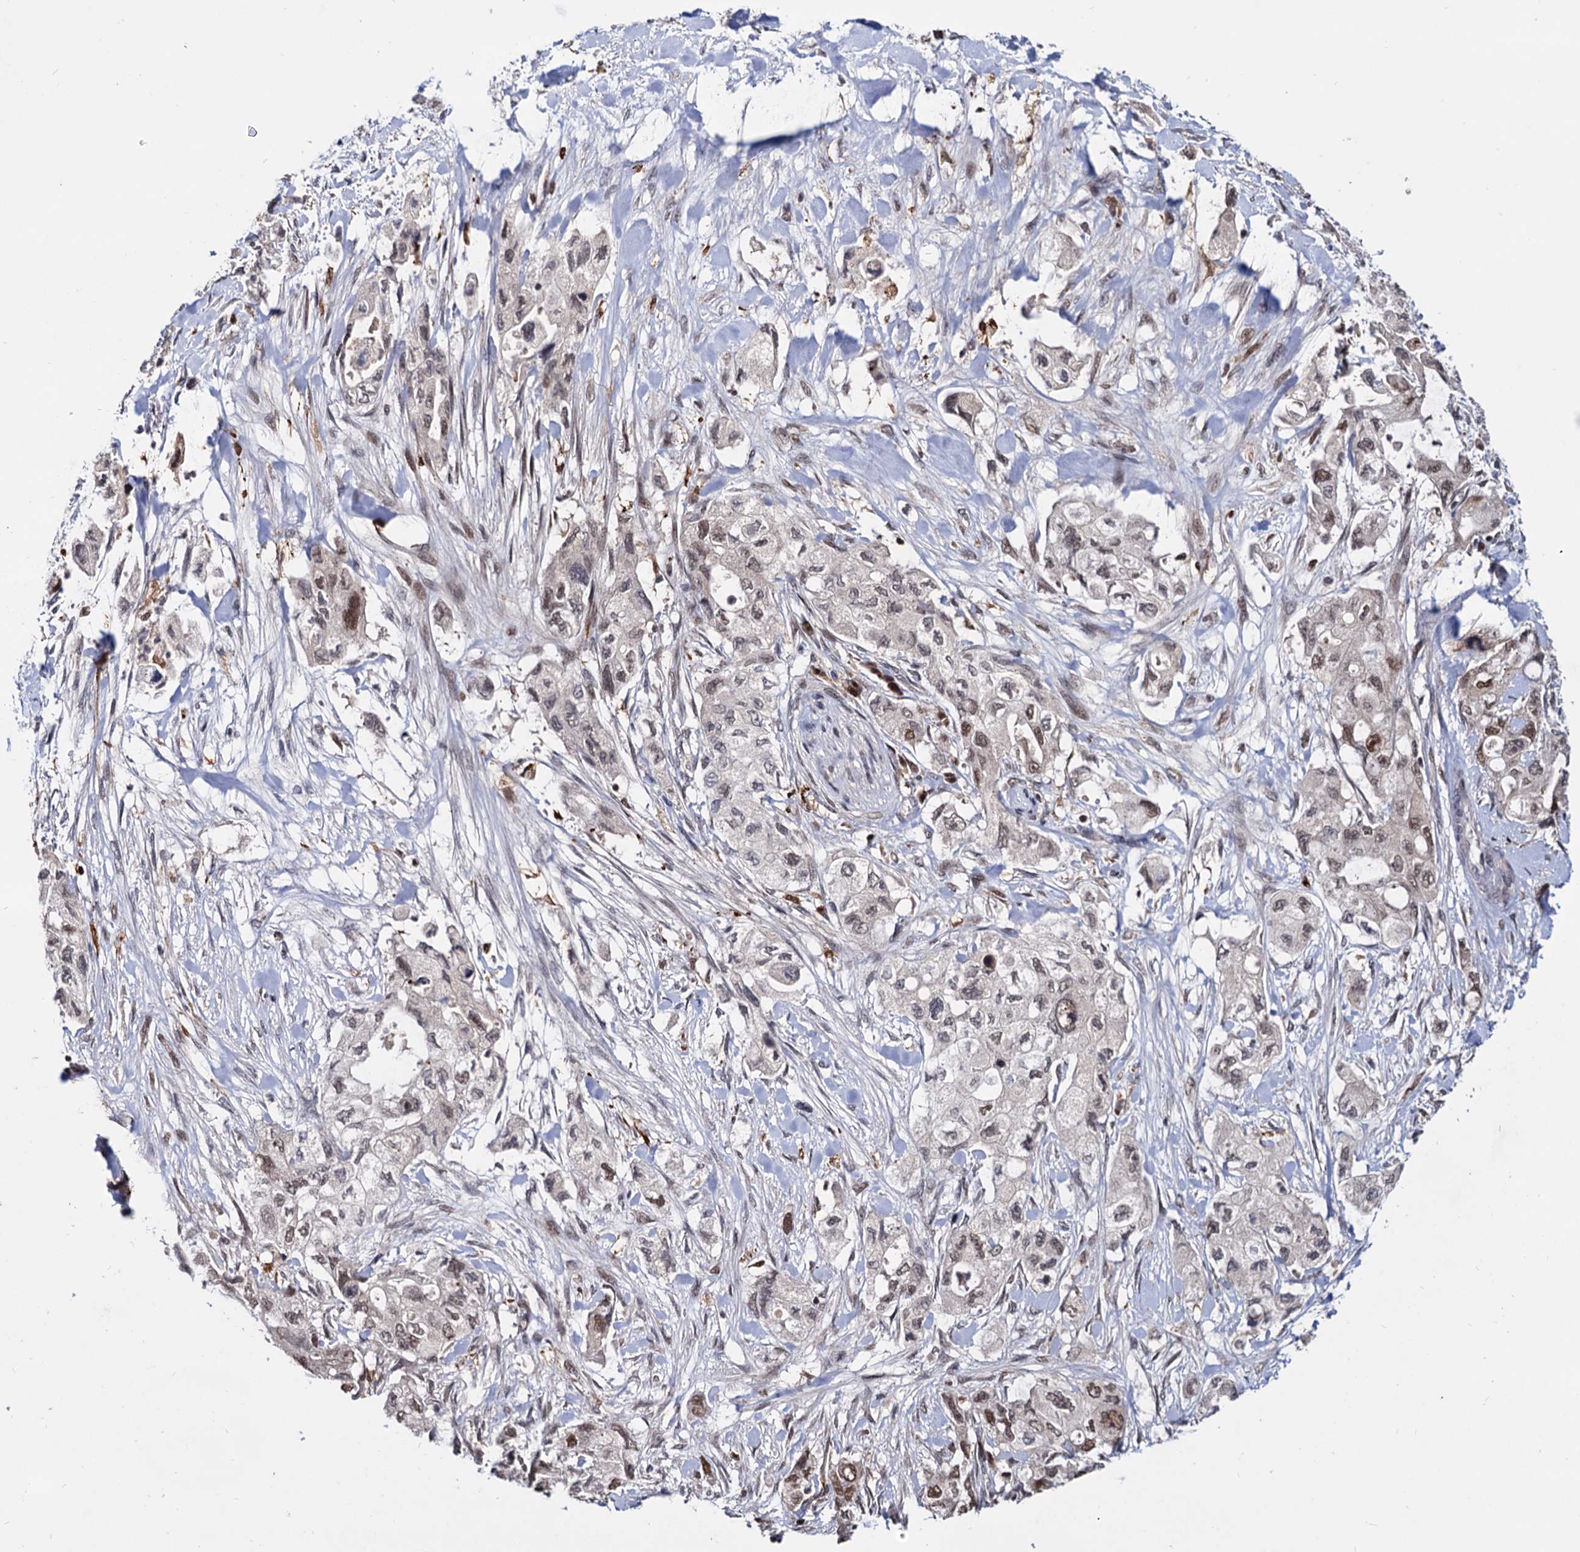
{"staining": {"intensity": "moderate", "quantity": ">75%", "location": "nuclear"}, "tissue": "pancreatic cancer", "cell_type": "Tumor cells", "image_type": "cancer", "snomed": [{"axis": "morphology", "description": "Adenocarcinoma, NOS"}, {"axis": "topography", "description": "Pancreas"}], "caption": "DAB (3,3'-diaminobenzidine) immunohistochemical staining of human adenocarcinoma (pancreatic) reveals moderate nuclear protein positivity in about >75% of tumor cells.", "gene": "RNASEH2B", "patient": {"sex": "female", "age": 73}}